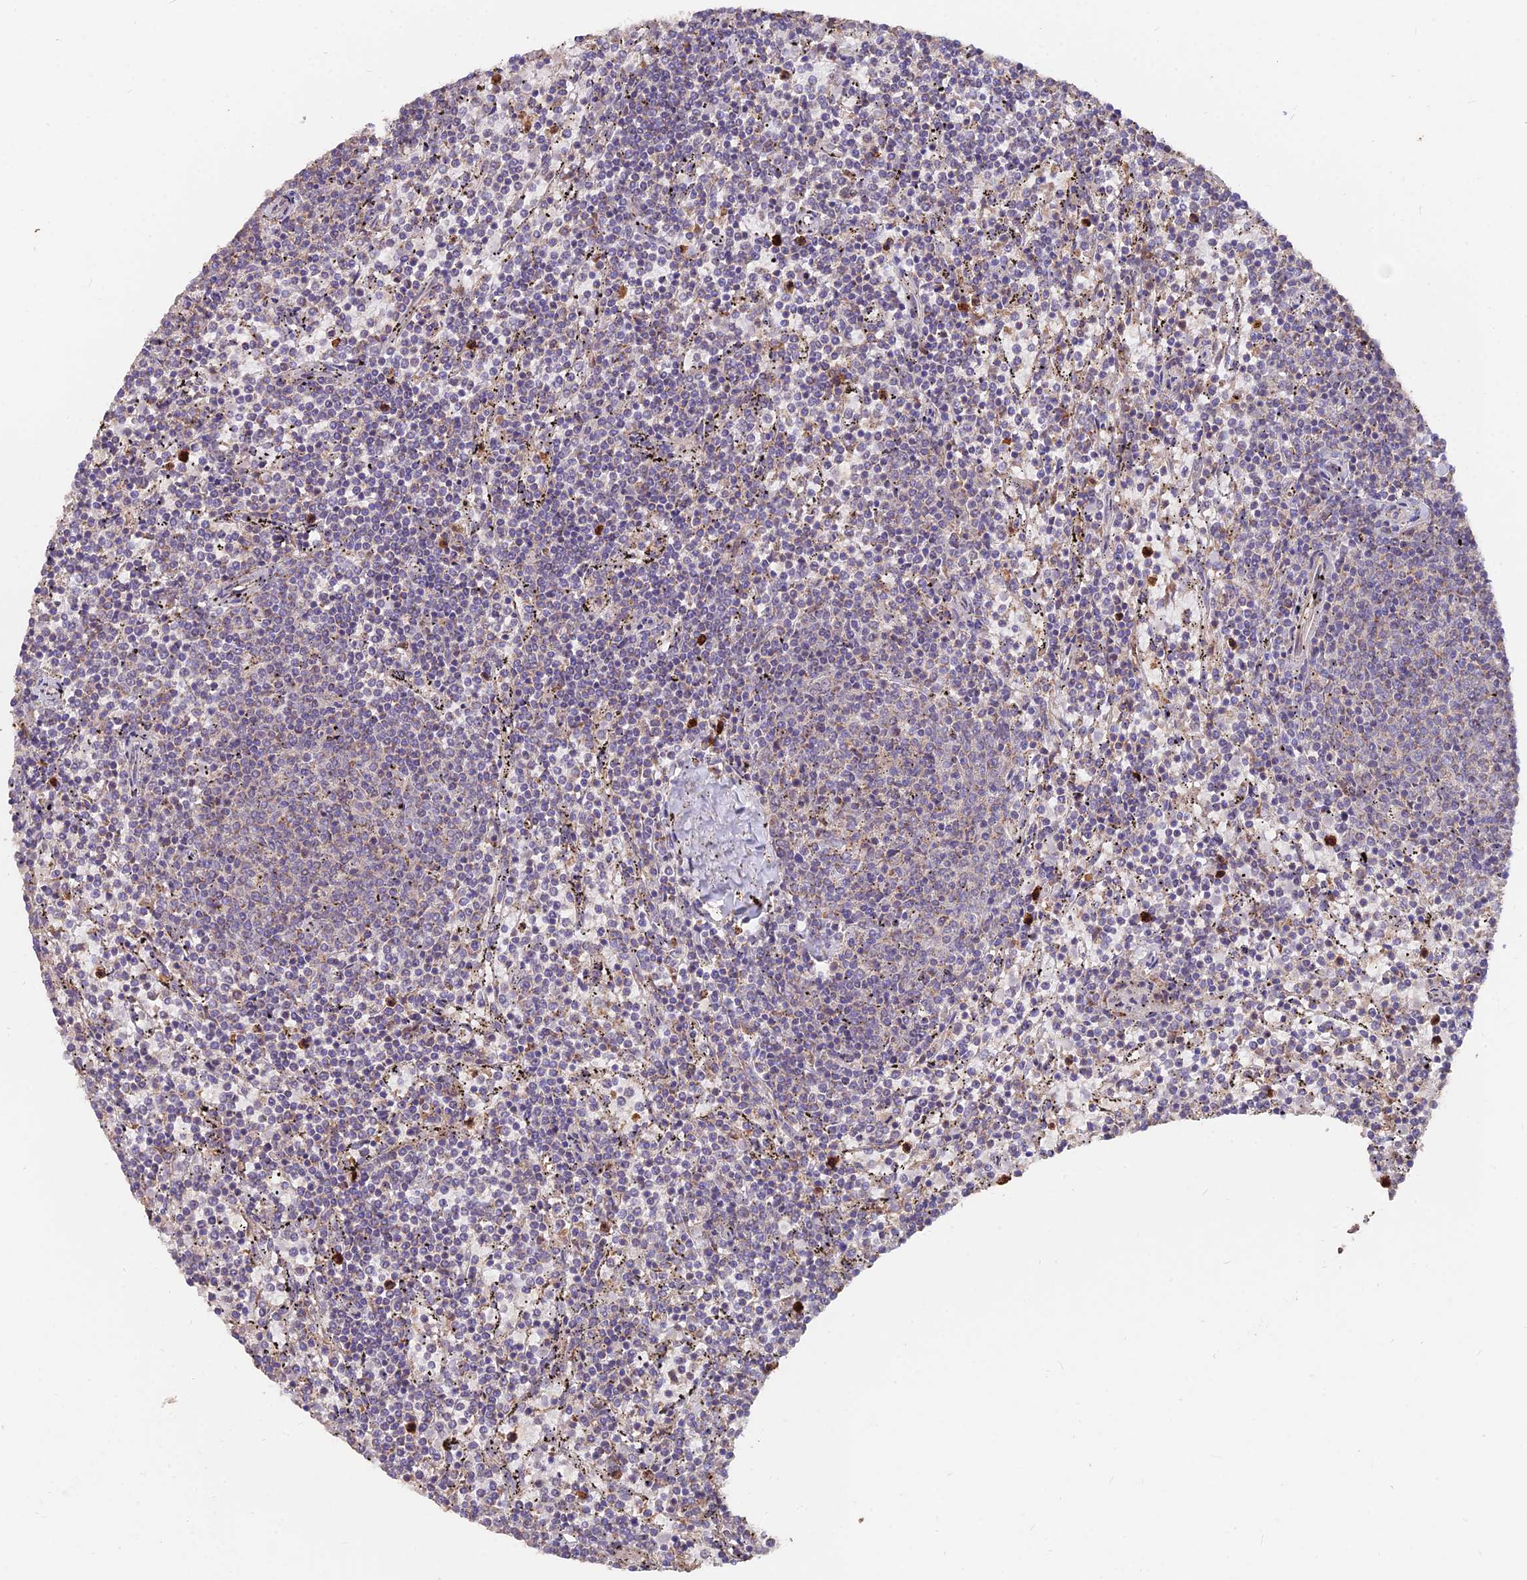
{"staining": {"intensity": "negative", "quantity": "none", "location": "none"}, "tissue": "lymphoma", "cell_type": "Tumor cells", "image_type": "cancer", "snomed": [{"axis": "morphology", "description": "Malignant lymphoma, non-Hodgkin's type, Low grade"}, {"axis": "topography", "description": "Spleen"}], "caption": "Immunohistochemistry (IHC) of human malignant lymphoma, non-Hodgkin's type (low-grade) shows no positivity in tumor cells. (IHC, brightfield microscopy, high magnification).", "gene": "IFT22", "patient": {"sex": "female", "age": 50}}